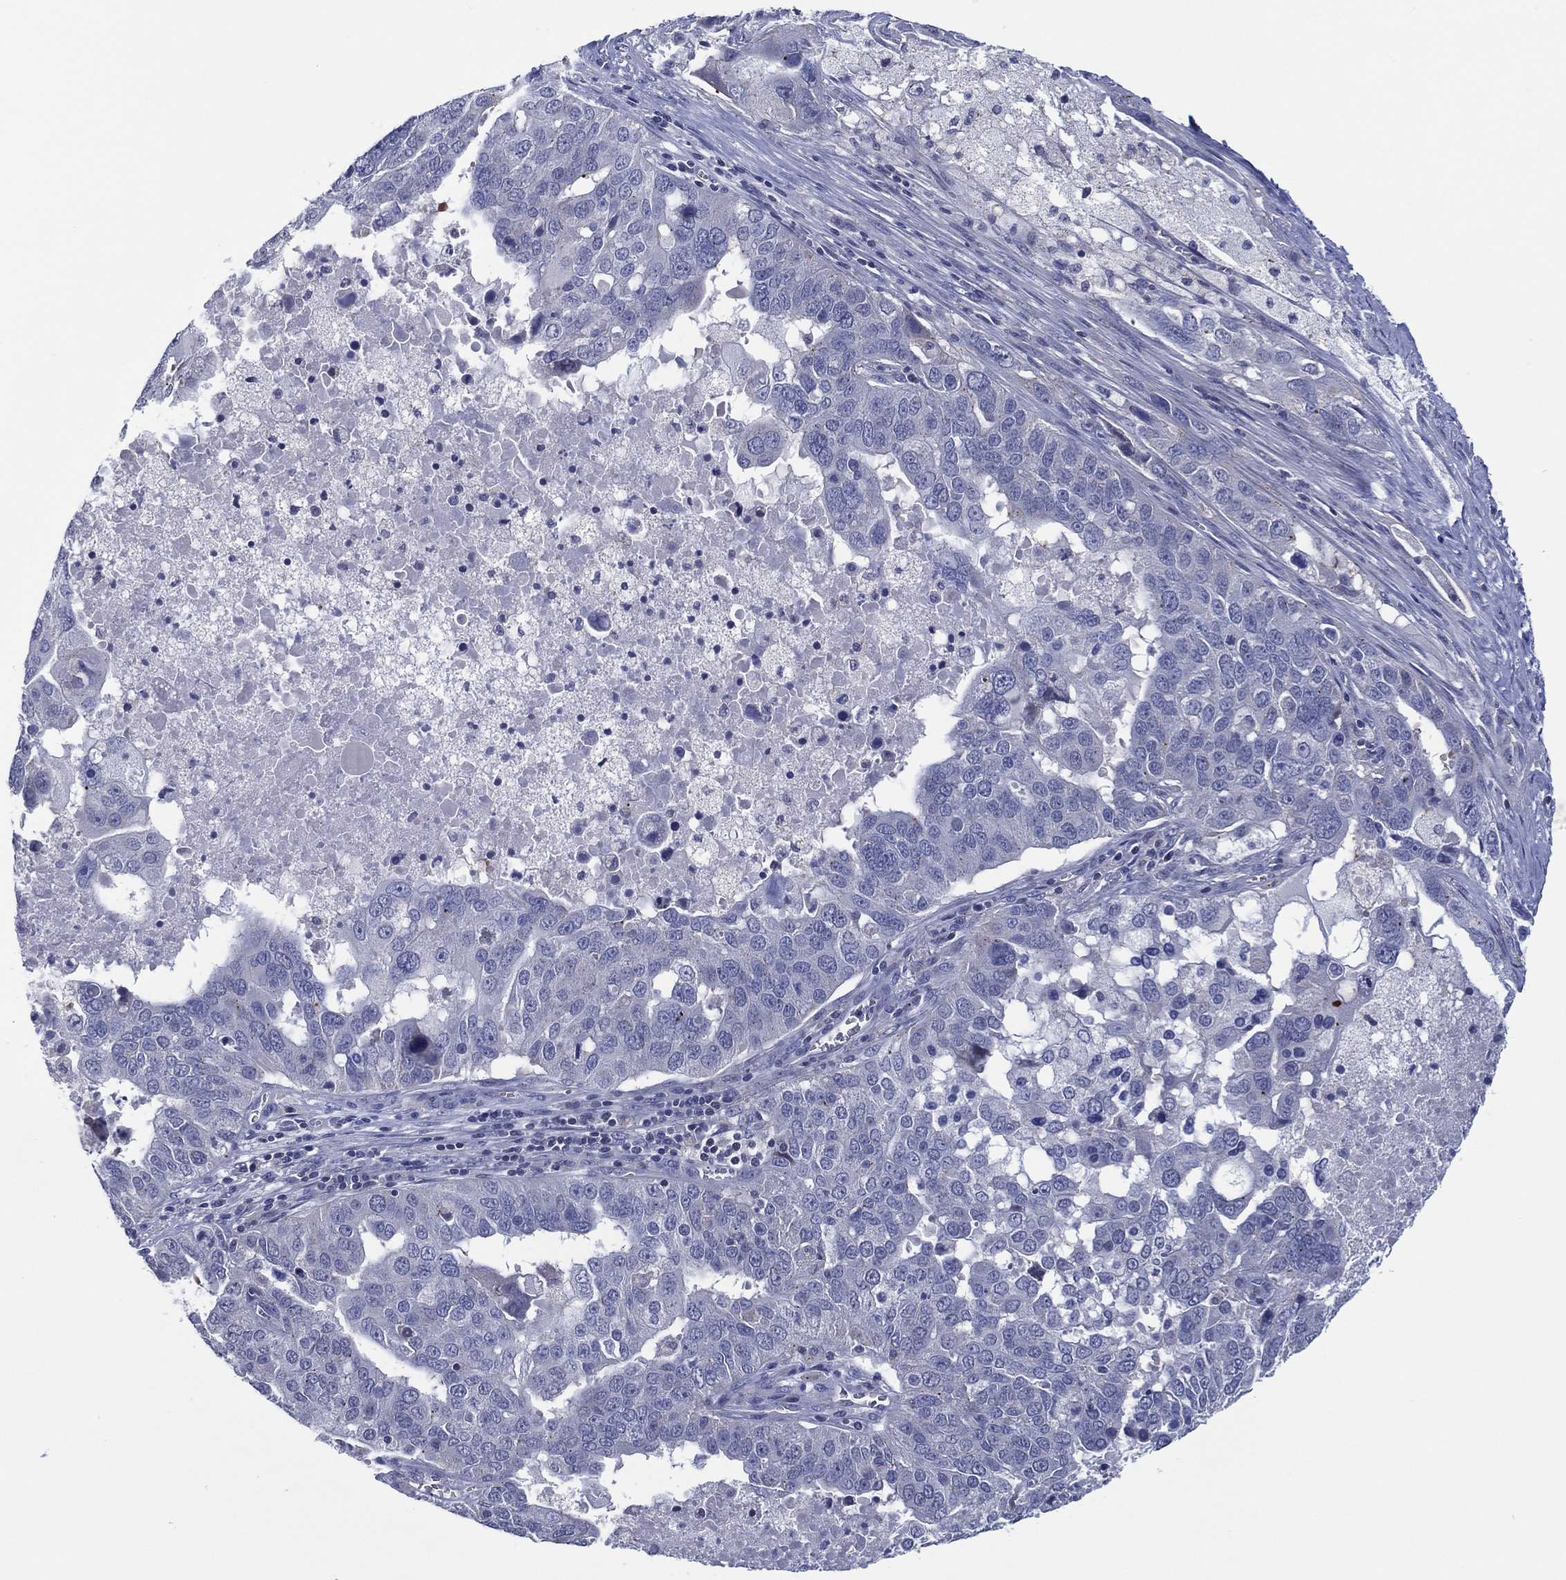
{"staining": {"intensity": "negative", "quantity": "none", "location": "none"}, "tissue": "ovarian cancer", "cell_type": "Tumor cells", "image_type": "cancer", "snomed": [{"axis": "morphology", "description": "Carcinoma, endometroid"}, {"axis": "topography", "description": "Soft tissue"}, {"axis": "topography", "description": "Ovary"}], "caption": "Image shows no significant protein staining in tumor cells of ovarian cancer (endometroid carcinoma). (DAB (3,3'-diaminobenzidine) immunohistochemistry (IHC), high magnification).", "gene": "TRIM31", "patient": {"sex": "female", "age": 52}}